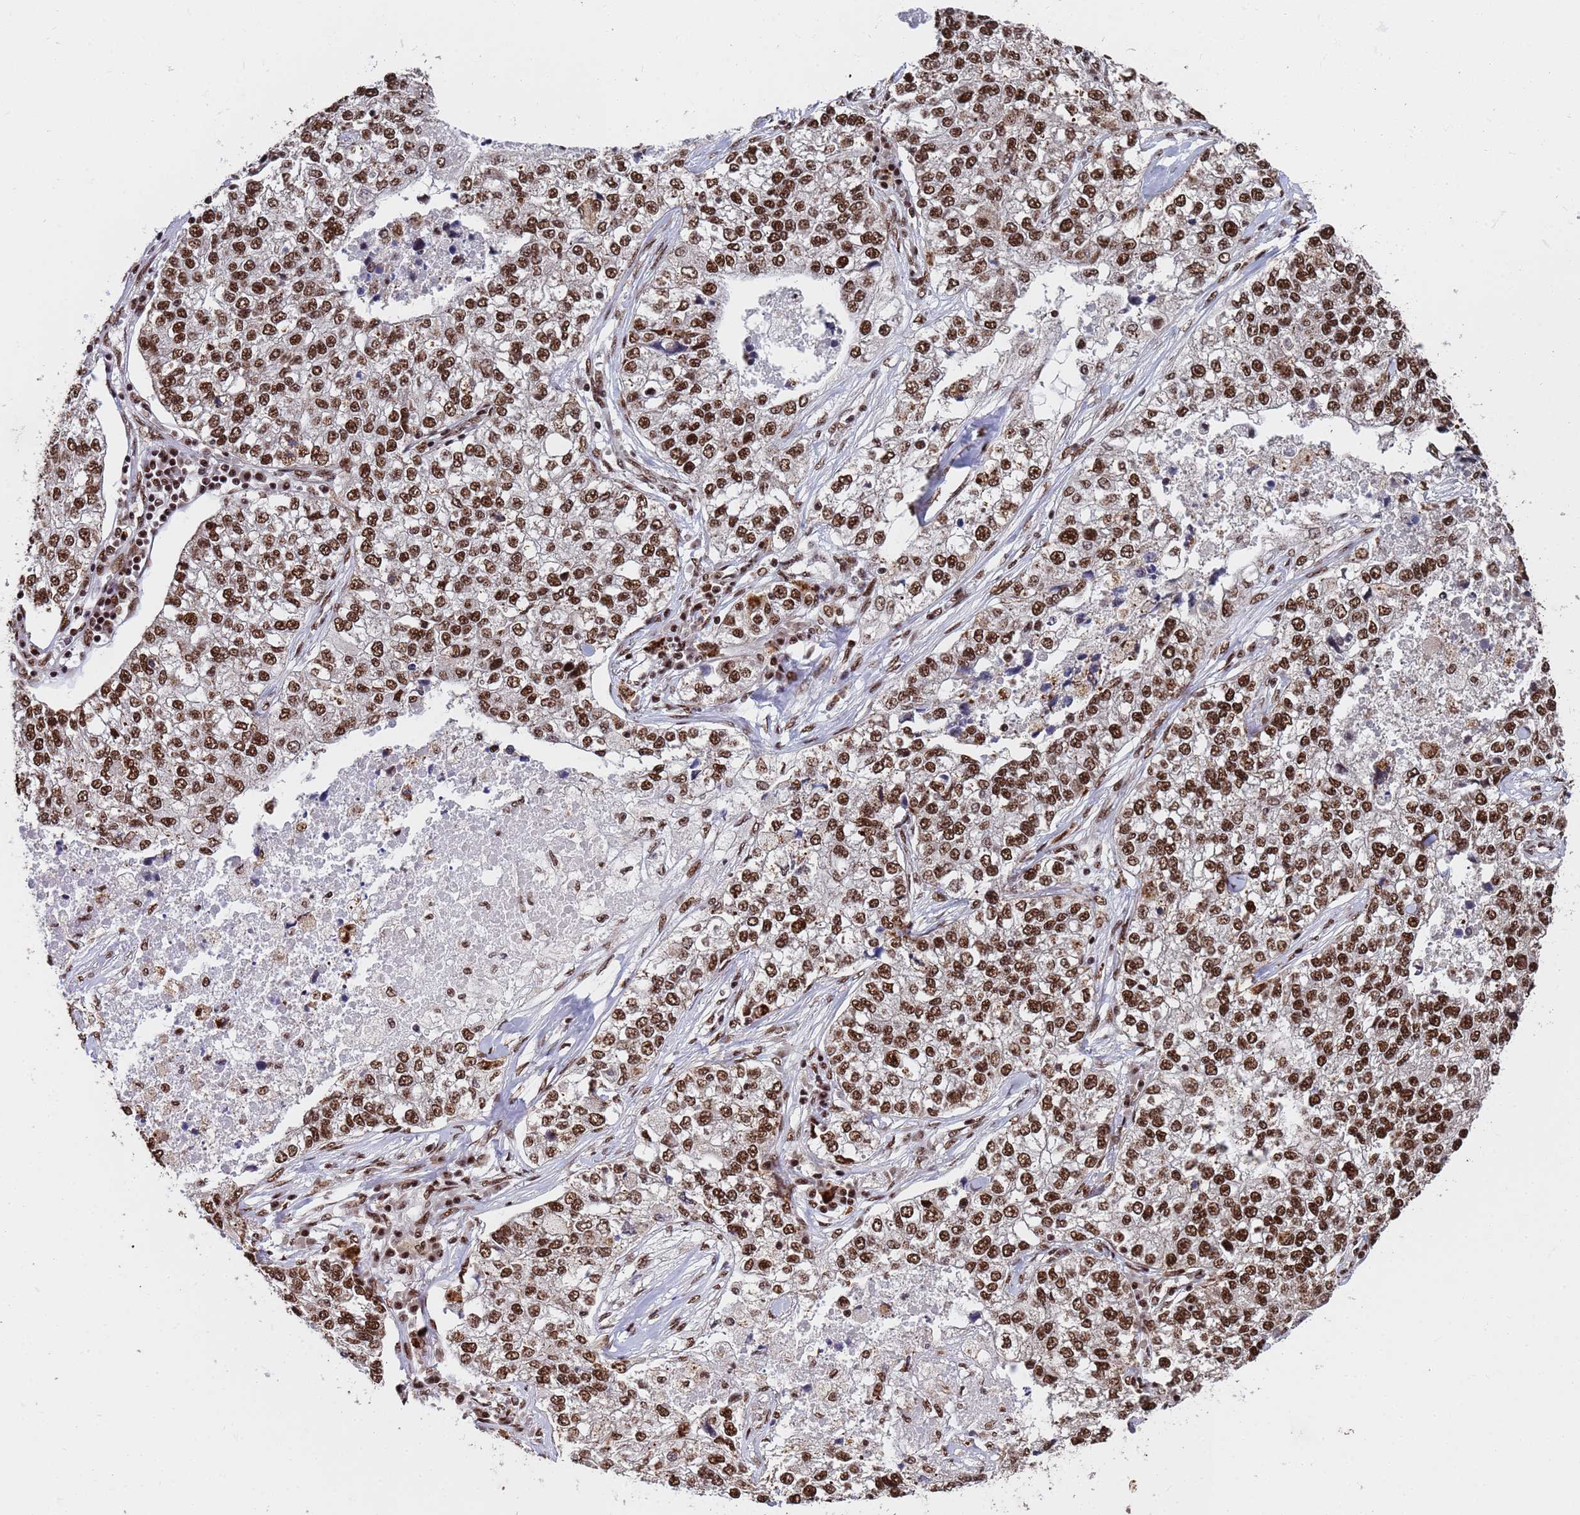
{"staining": {"intensity": "strong", "quantity": ">75%", "location": "nuclear"}, "tissue": "lung cancer", "cell_type": "Tumor cells", "image_type": "cancer", "snomed": [{"axis": "morphology", "description": "Adenocarcinoma, NOS"}, {"axis": "topography", "description": "Lung"}], "caption": "A photomicrograph of human lung cancer (adenocarcinoma) stained for a protein shows strong nuclear brown staining in tumor cells.", "gene": "SF3B2", "patient": {"sex": "male", "age": 49}}